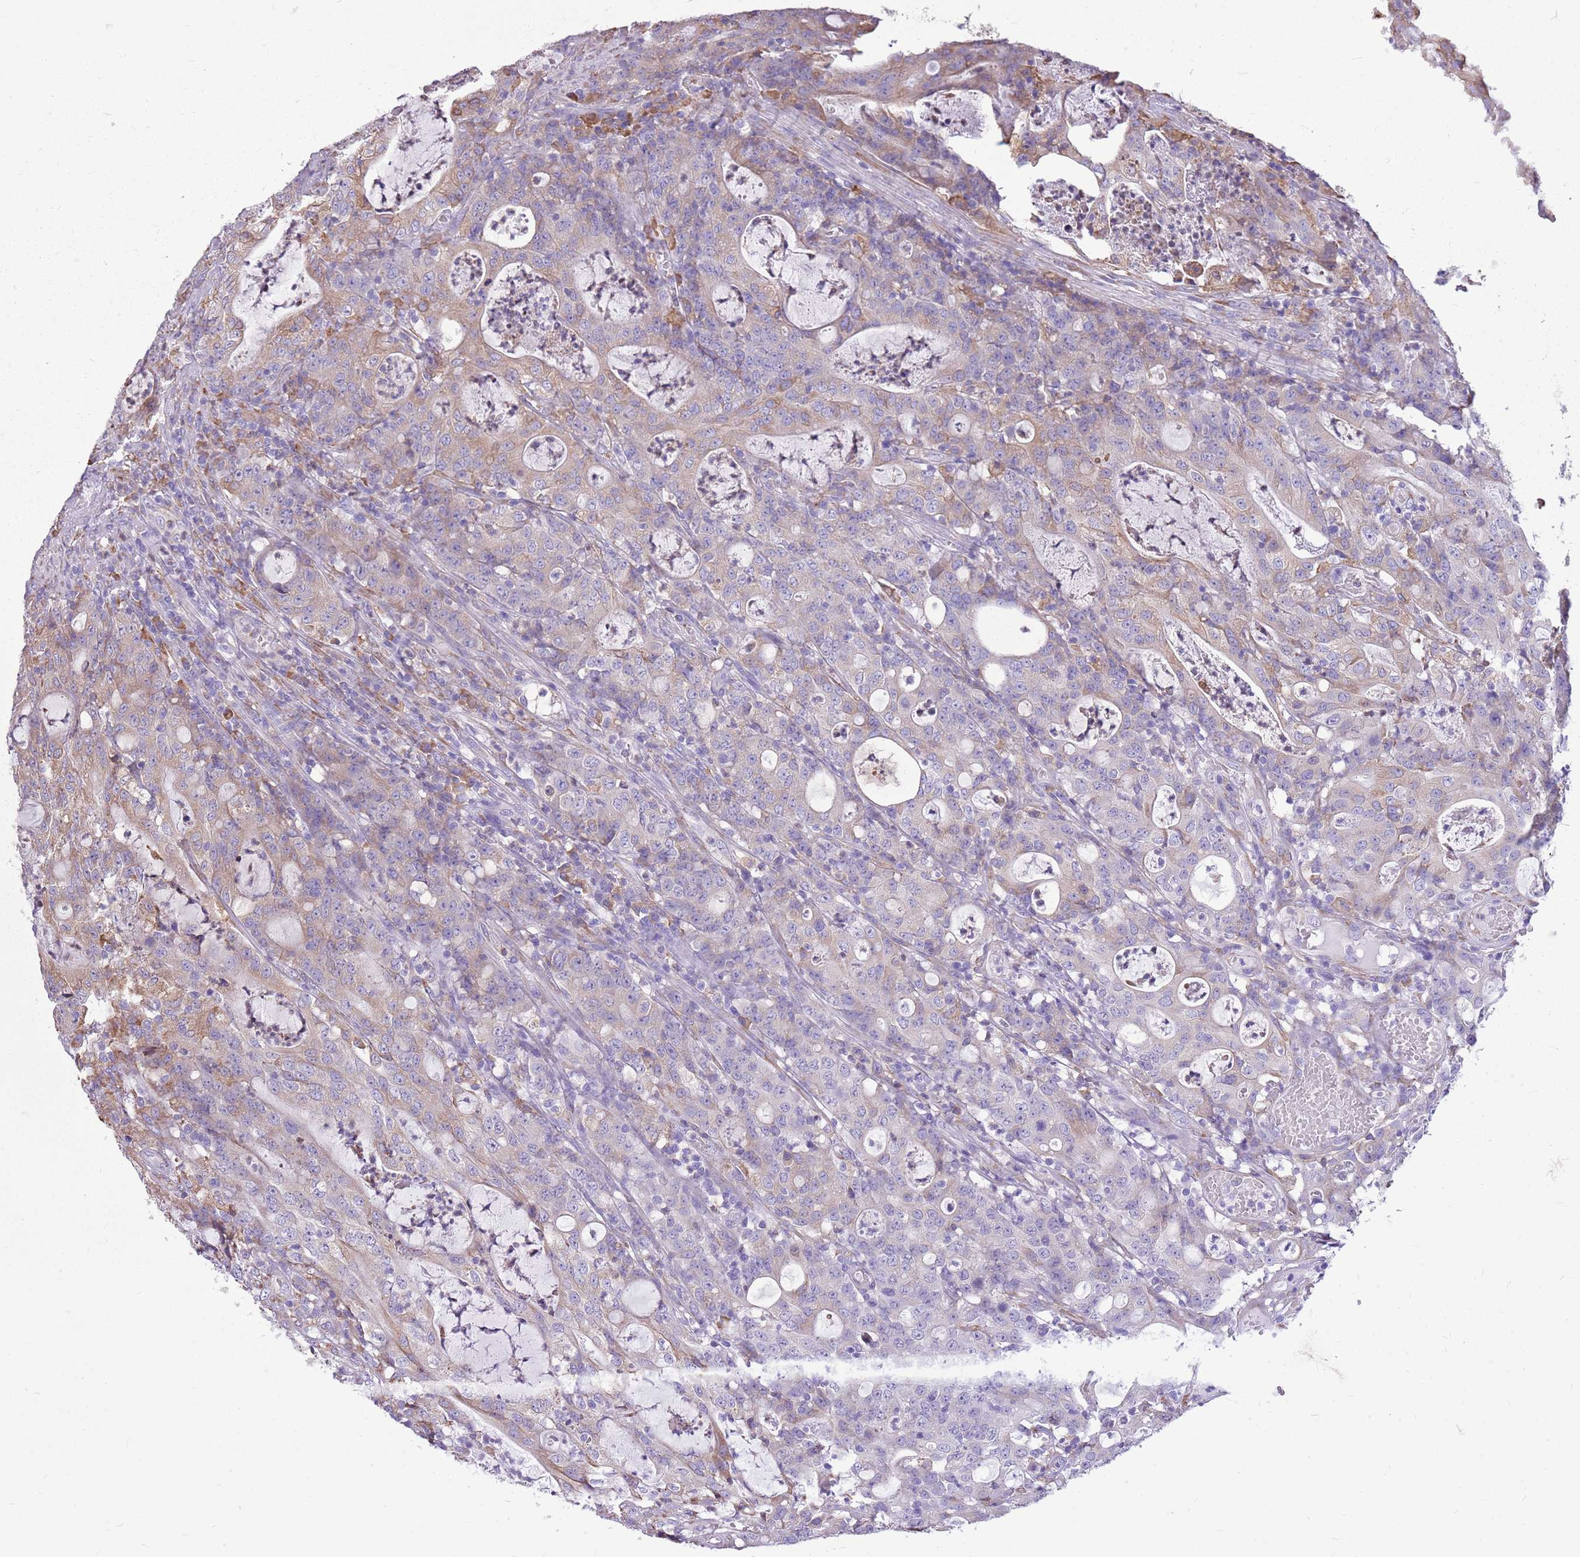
{"staining": {"intensity": "weak", "quantity": "<25%", "location": "cytoplasmic/membranous"}, "tissue": "colorectal cancer", "cell_type": "Tumor cells", "image_type": "cancer", "snomed": [{"axis": "morphology", "description": "Adenocarcinoma, NOS"}, {"axis": "topography", "description": "Colon"}], "caption": "A histopathology image of human adenocarcinoma (colorectal) is negative for staining in tumor cells.", "gene": "KCTD19", "patient": {"sex": "male", "age": 83}}